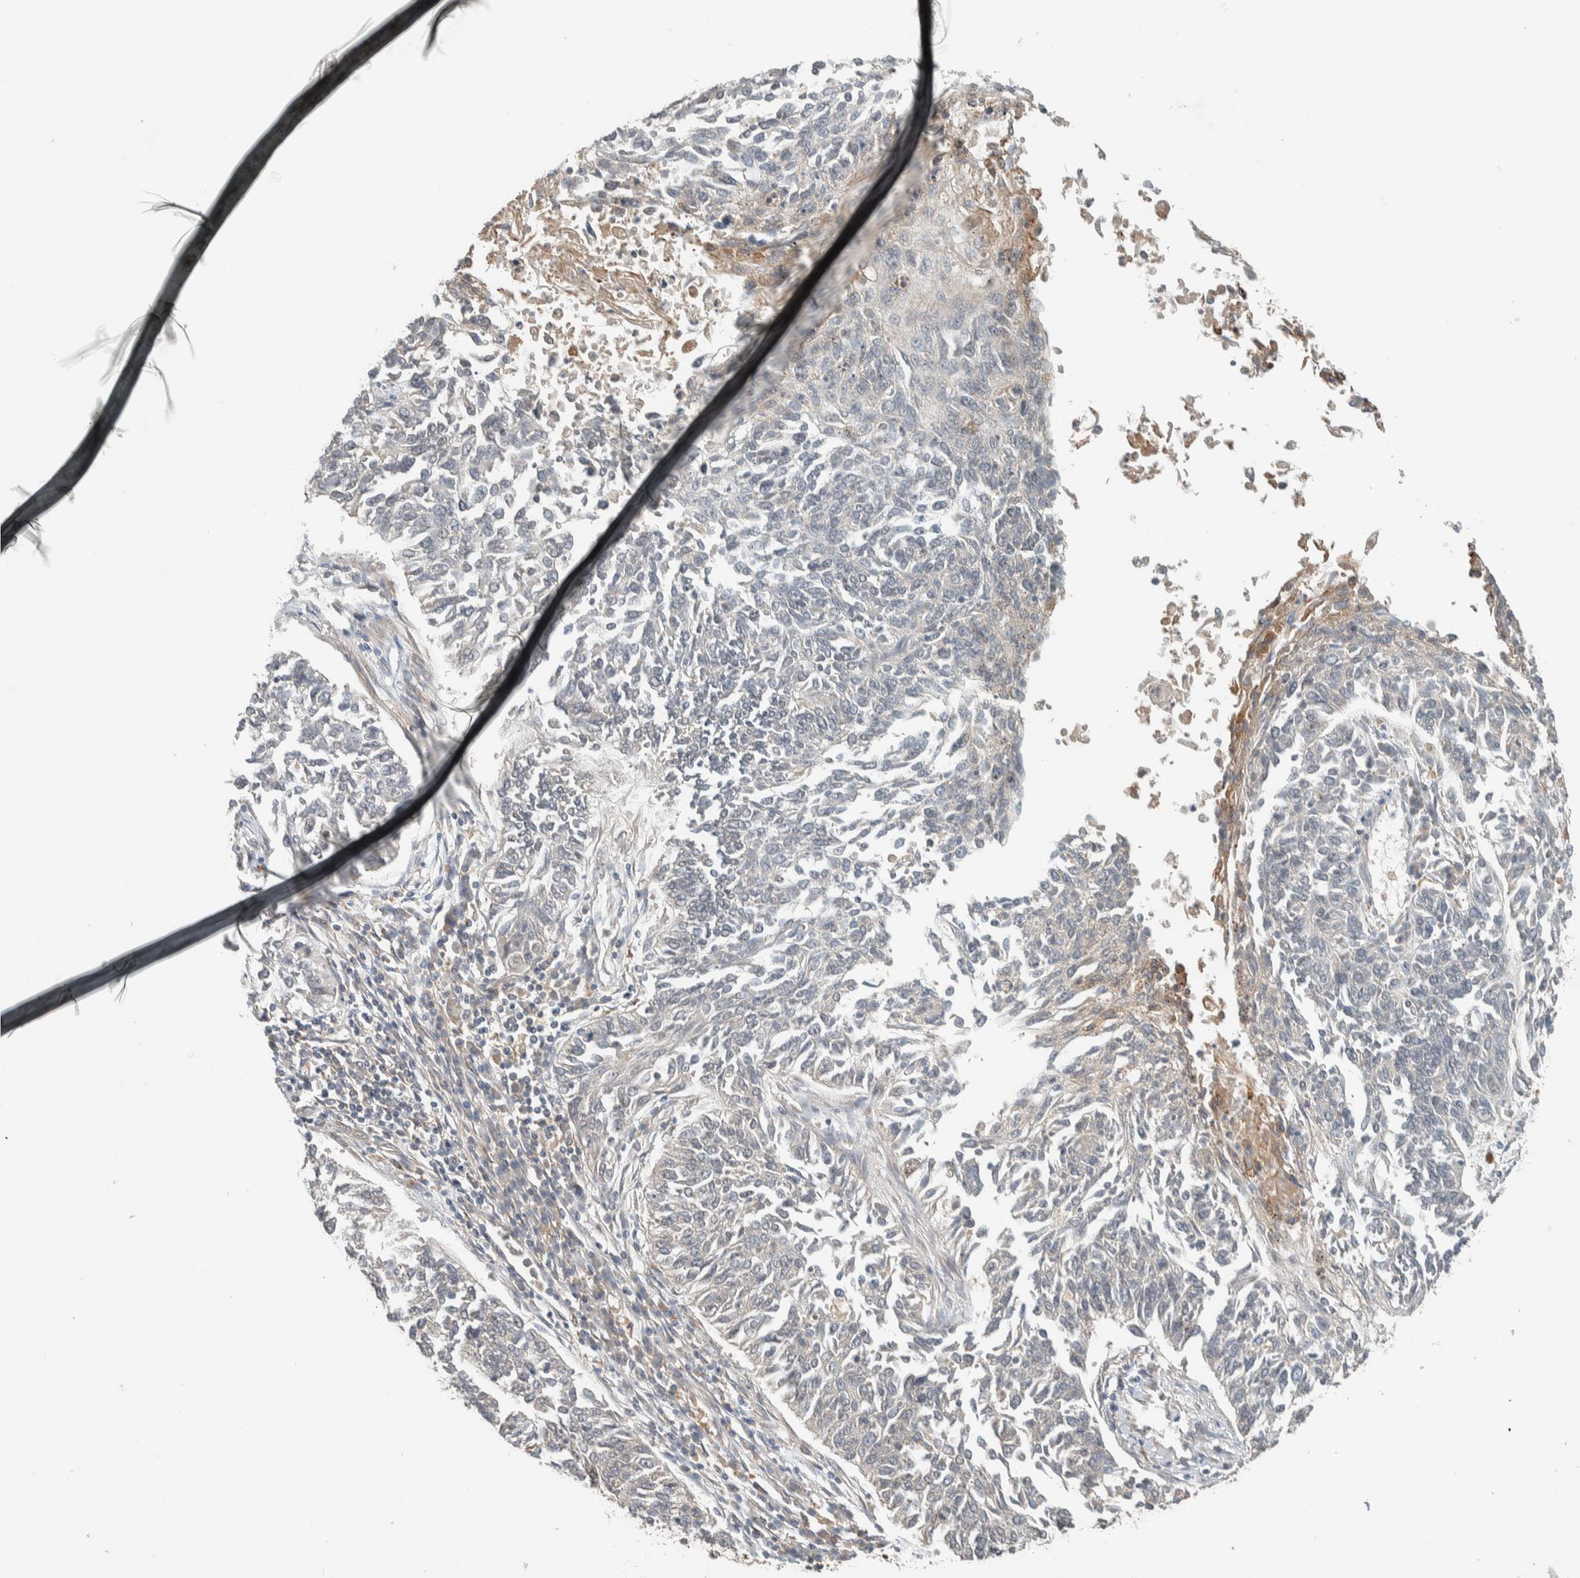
{"staining": {"intensity": "weak", "quantity": "<25%", "location": "cytoplasmic/membranous"}, "tissue": "lung cancer", "cell_type": "Tumor cells", "image_type": "cancer", "snomed": [{"axis": "morphology", "description": "Normal tissue, NOS"}, {"axis": "morphology", "description": "Squamous cell carcinoma, NOS"}, {"axis": "topography", "description": "Cartilage tissue"}, {"axis": "topography", "description": "Bronchus"}, {"axis": "topography", "description": "Lung"}], "caption": "This is an IHC micrograph of lung cancer. There is no expression in tumor cells.", "gene": "NBR1", "patient": {"sex": "female", "age": 49}}